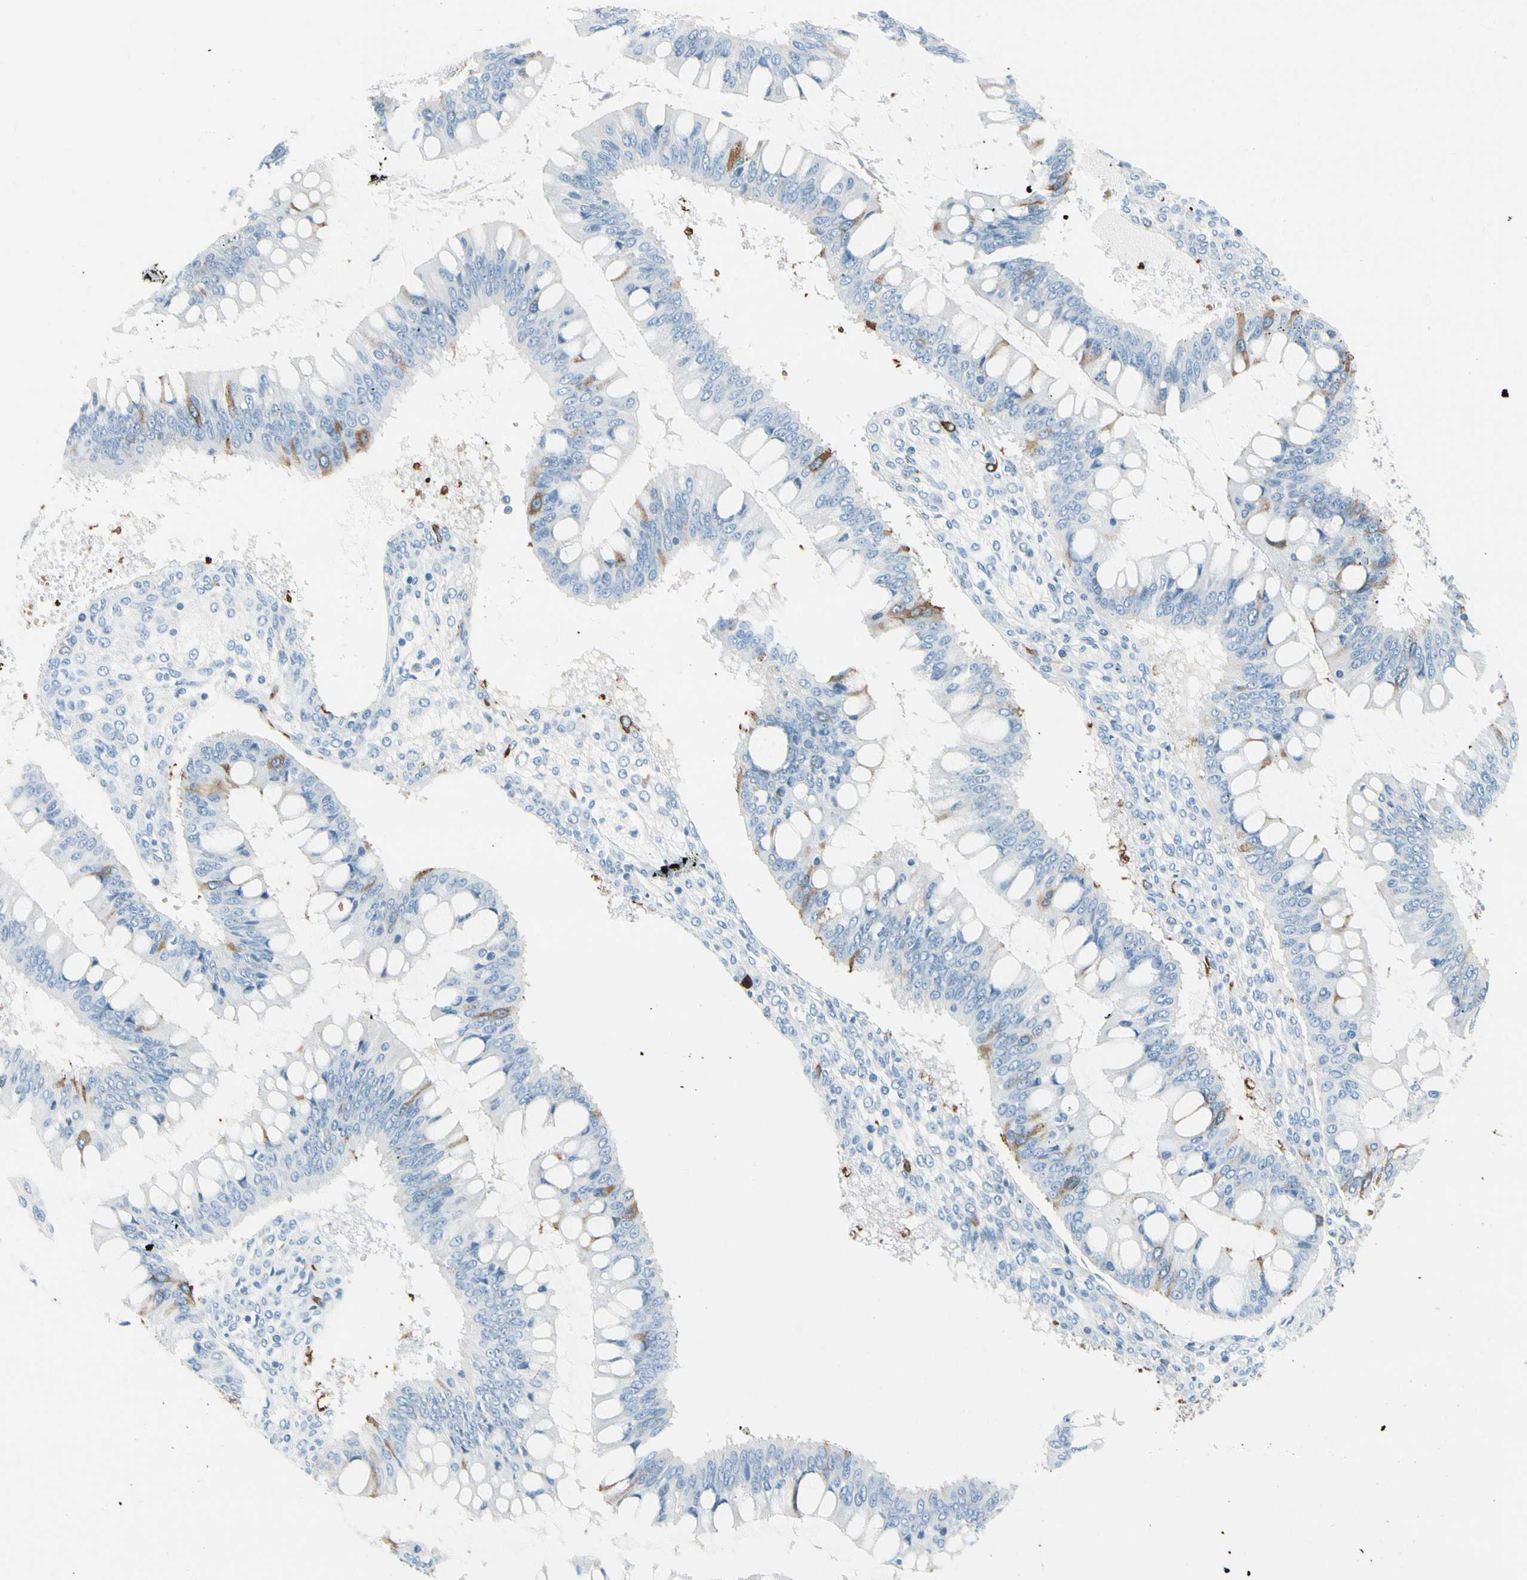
{"staining": {"intensity": "negative", "quantity": "none", "location": "none"}, "tissue": "ovarian cancer", "cell_type": "Tumor cells", "image_type": "cancer", "snomed": [{"axis": "morphology", "description": "Cystadenocarcinoma, mucinous, NOS"}, {"axis": "topography", "description": "Ovary"}], "caption": "Human ovarian cancer stained for a protein using IHC displays no expression in tumor cells.", "gene": "TACC3", "patient": {"sex": "female", "age": 73}}